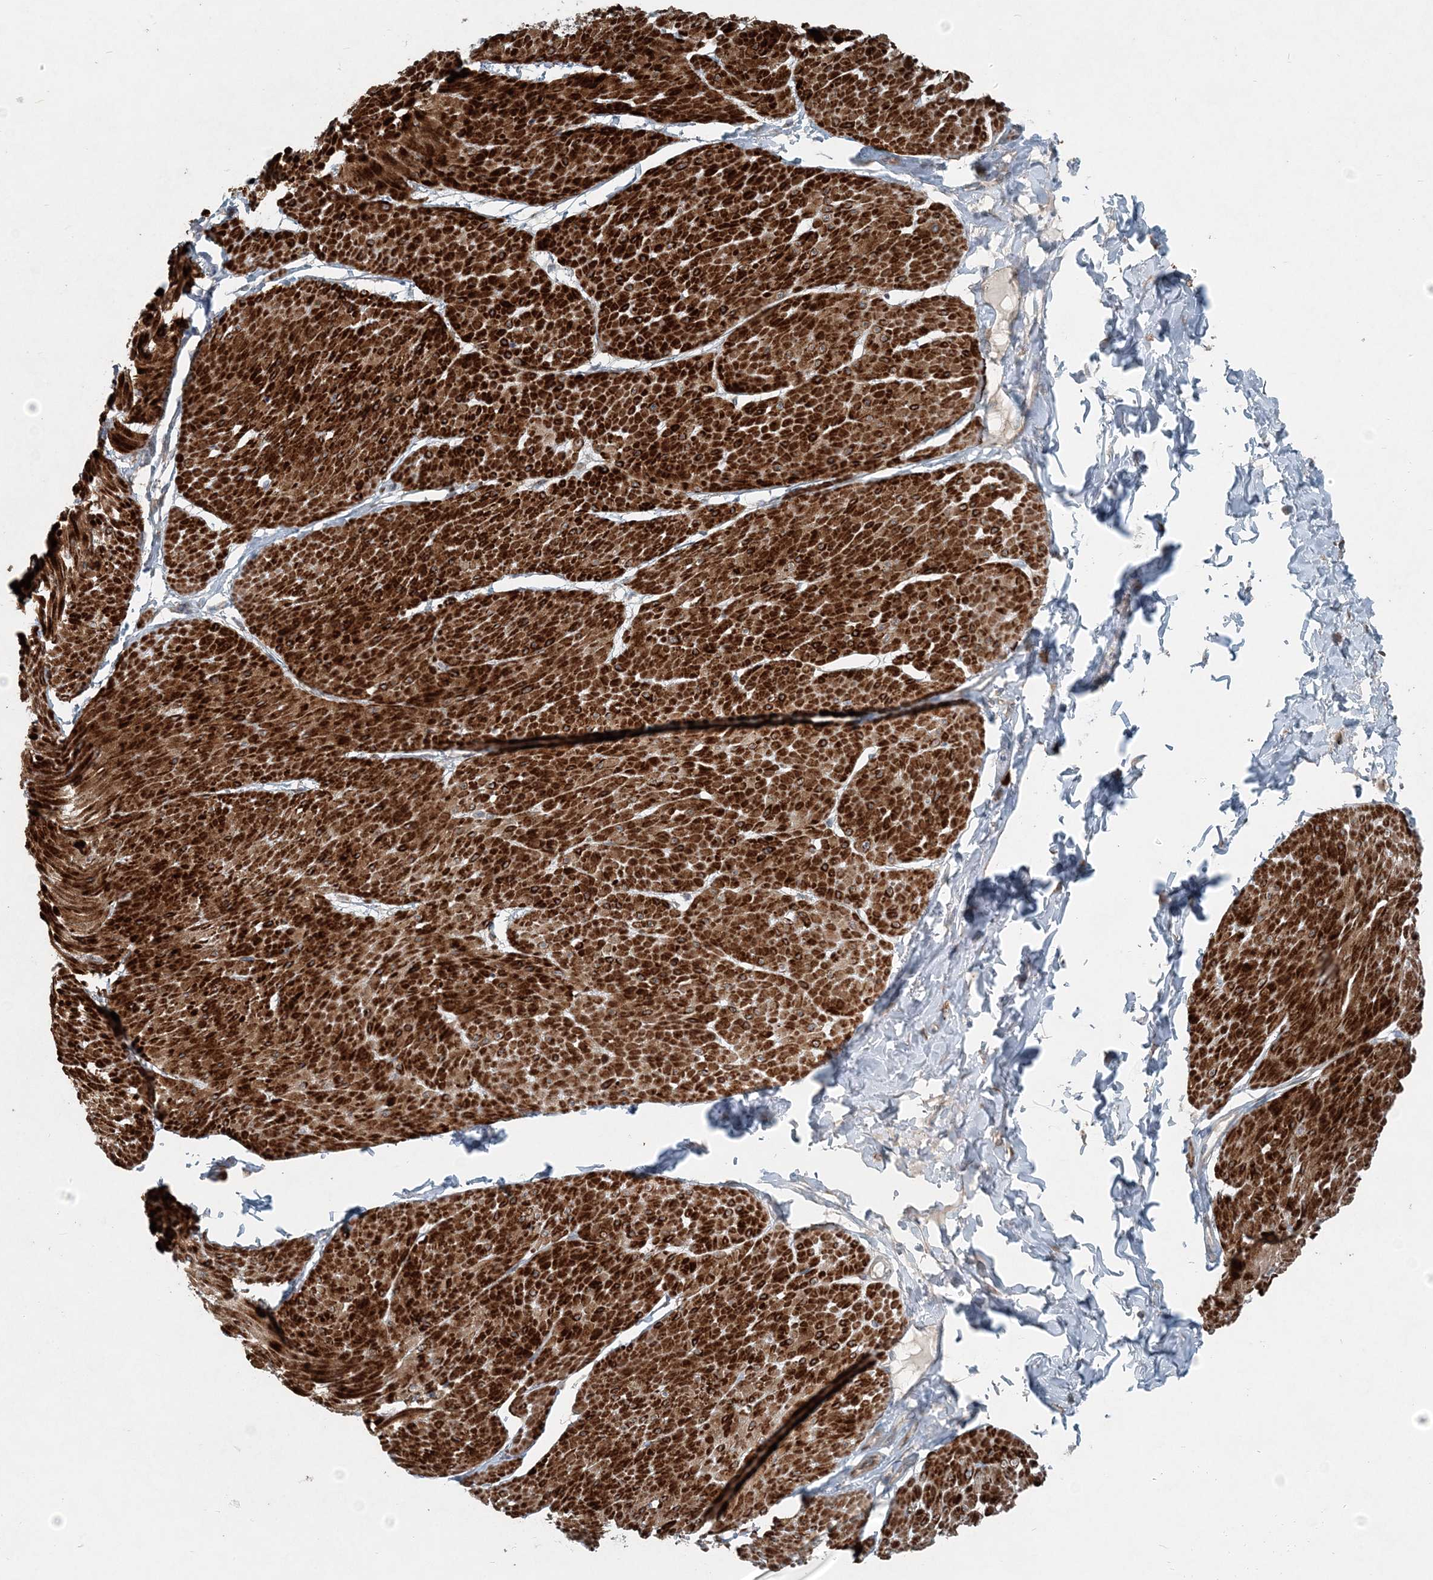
{"staining": {"intensity": "strong", "quantity": ">75%", "location": "cytoplasmic/membranous"}, "tissue": "smooth muscle", "cell_type": "Smooth muscle cells", "image_type": "normal", "snomed": [{"axis": "morphology", "description": "Urothelial carcinoma, High grade"}, {"axis": "topography", "description": "Urinary bladder"}], "caption": "Immunohistochemical staining of unremarkable human smooth muscle displays high levels of strong cytoplasmic/membranous expression in about >75% of smooth muscle cells. (IHC, brightfield microscopy, high magnification).", "gene": "INTU", "patient": {"sex": "male", "age": 46}}